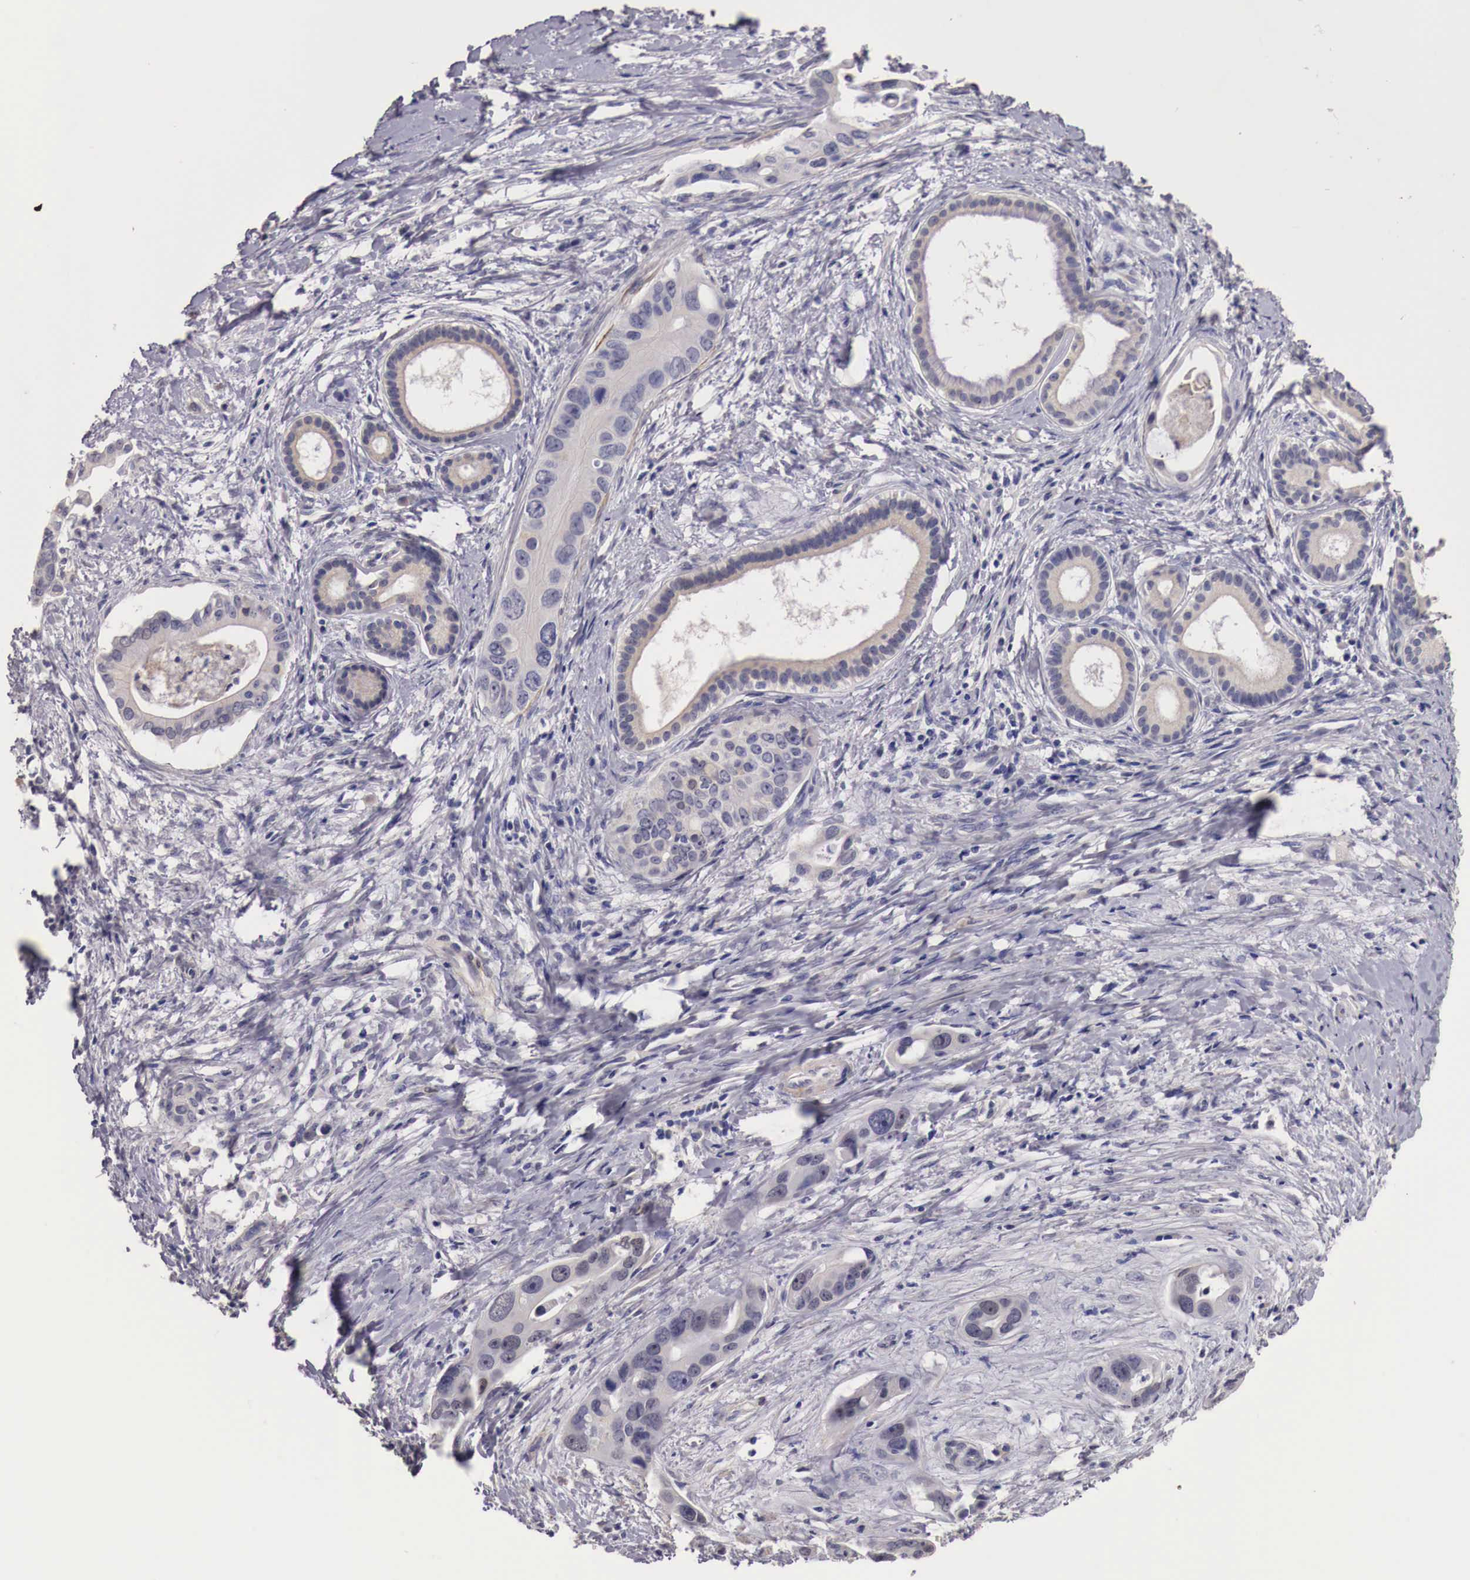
{"staining": {"intensity": "negative", "quantity": "none", "location": "none"}, "tissue": "liver cancer", "cell_type": "Tumor cells", "image_type": "cancer", "snomed": [{"axis": "morphology", "description": "Cholangiocarcinoma"}, {"axis": "topography", "description": "Liver"}], "caption": "Liver cholangiocarcinoma stained for a protein using IHC exhibits no staining tumor cells.", "gene": "ENOX2", "patient": {"sex": "female", "age": 65}}